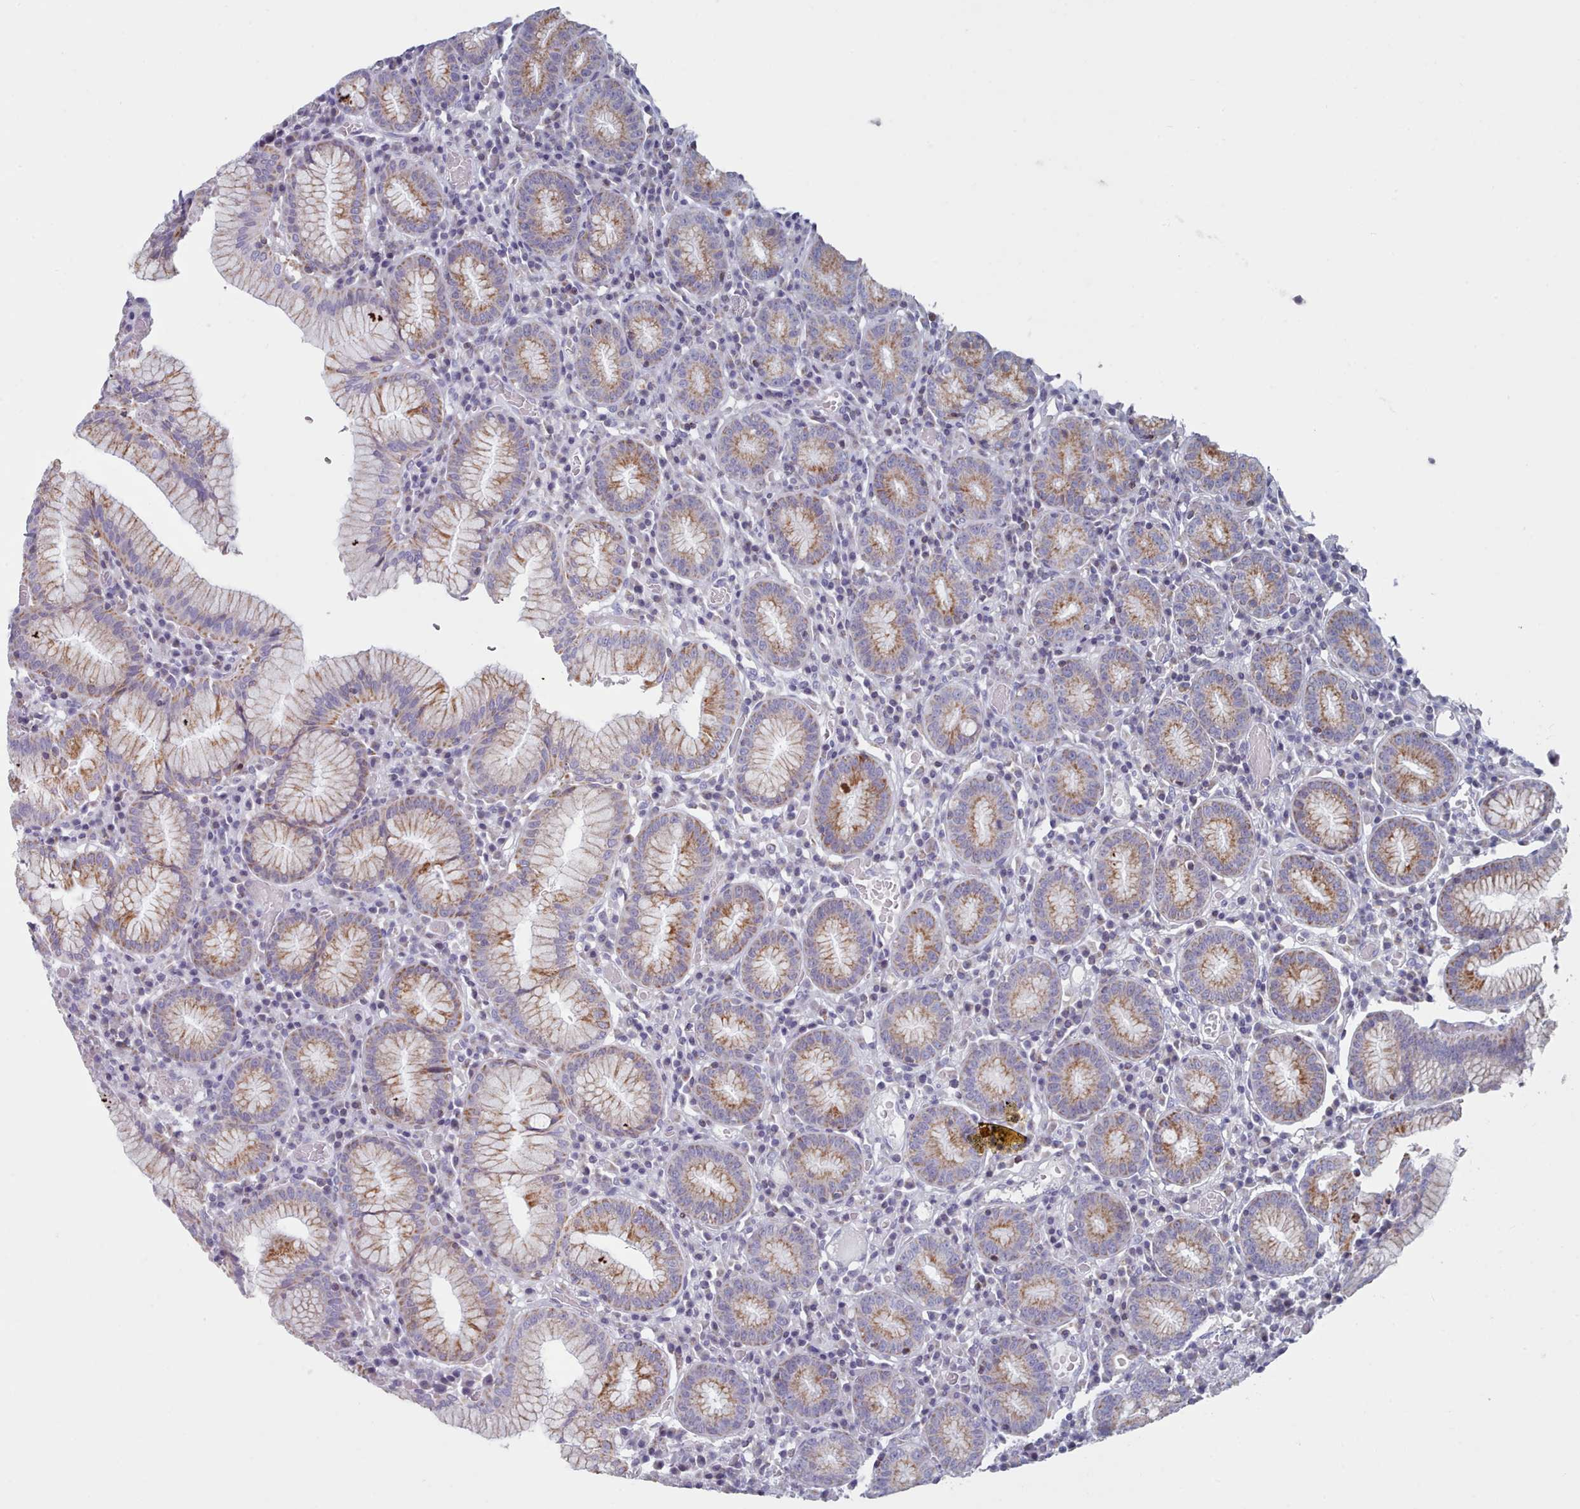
{"staining": {"intensity": "moderate", "quantity": "25%-75%", "location": "cytoplasmic/membranous"}, "tissue": "stomach", "cell_type": "Glandular cells", "image_type": "normal", "snomed": [{"axis": "morphology", "description": "Normal tissue, NOS"}, {"axis": "topography", "description": "Stomach"}], "caption": "An immunohistochemistry (IHC) image of normal tissue is shown. Protein staining in brown highlights moderate cytoplasmic/membranous positivity in stomach within glandular cells.", "gene": "FAM170B", "patient": {"sex": "male", "age": 55}}